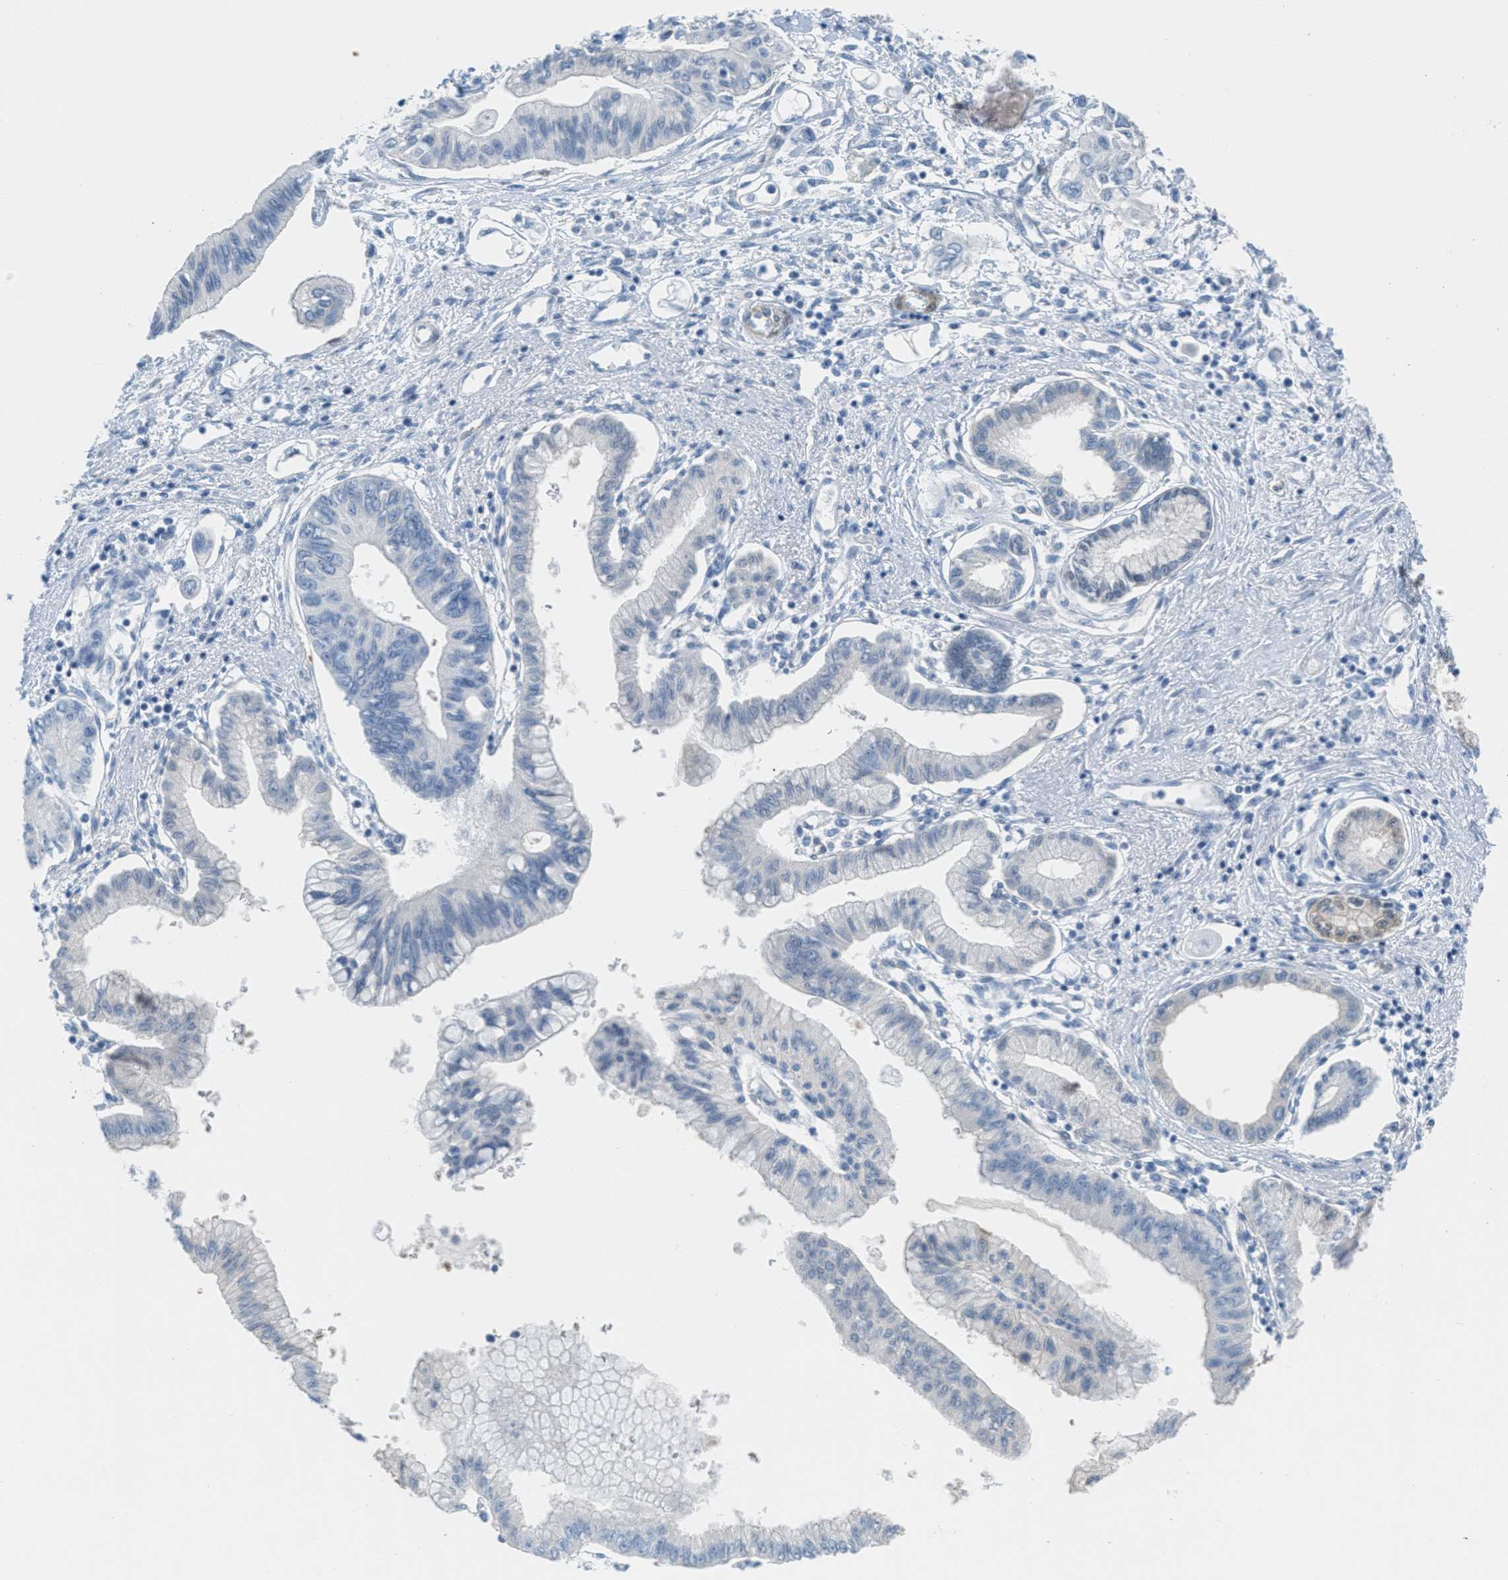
{"staining": {"intensity": "negative", "quantity": "none", "location": "none"}, "tissue": "pancreatic cancer", "cell_type": "Tumor cells", "image_type": "cancer", "snomed": [{"axis": "morphology", "description": "Adenocarcinoma, NOS"}, {"axis": "topography", "description": "Pancreas"}], "caption": "There is no significant positivity in tumor cells of pancreatic cancer.", "gene": "MAPRE2", "patient": {"sex": "female", "age": 77}}